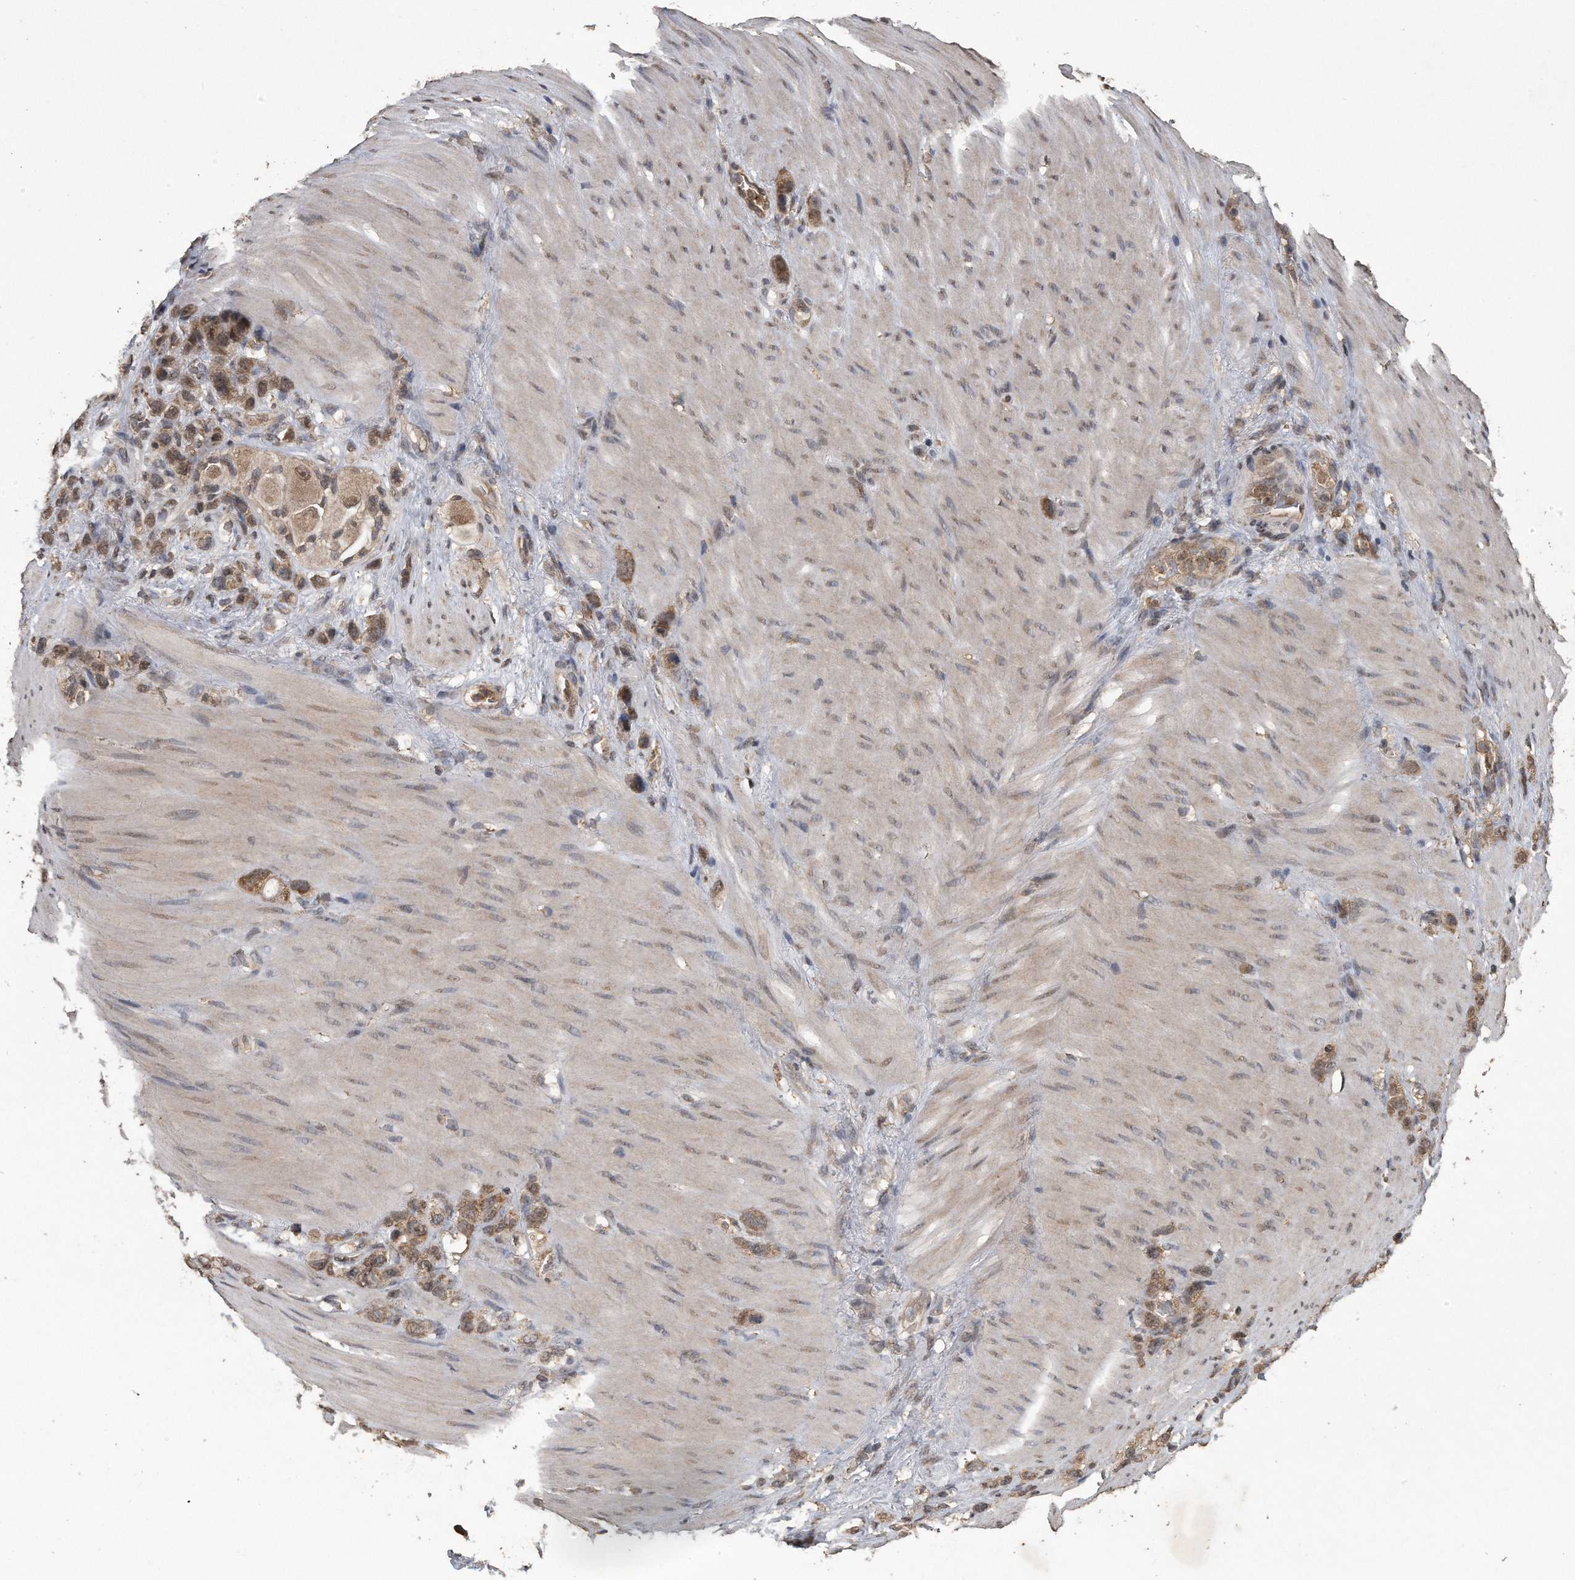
{"staining": {"intensity": "weak", "quantity": ">75%", "location": "cytoplasmic/membranous"}, "tissue": "stomach cancer", "cell_type": "Tumor cells", "image_type": "cancer", "snomed": [{"axis": "morphology", "description": "Normal tissue, NOS"}, {"axis": "morphology", "description": "Adenocarcinoma, NOS"}, {"axis": "morphology", "description": "Adenocarcinoma, High grade"}, {"axis": "topography", "description": "Stomach, upper"}, {"axis": "topography", "description": "Stomach"}], "caption": "Immunohistochemical staining of stomach cancer (adenocarcinoma (high-grade)) displays low levels of weak cytoplasmic/membranous protein positivity in approximately >75% of tumor cells.", "gene": "CRYZL1", "patient": {"sex": "female", "age": 65}}